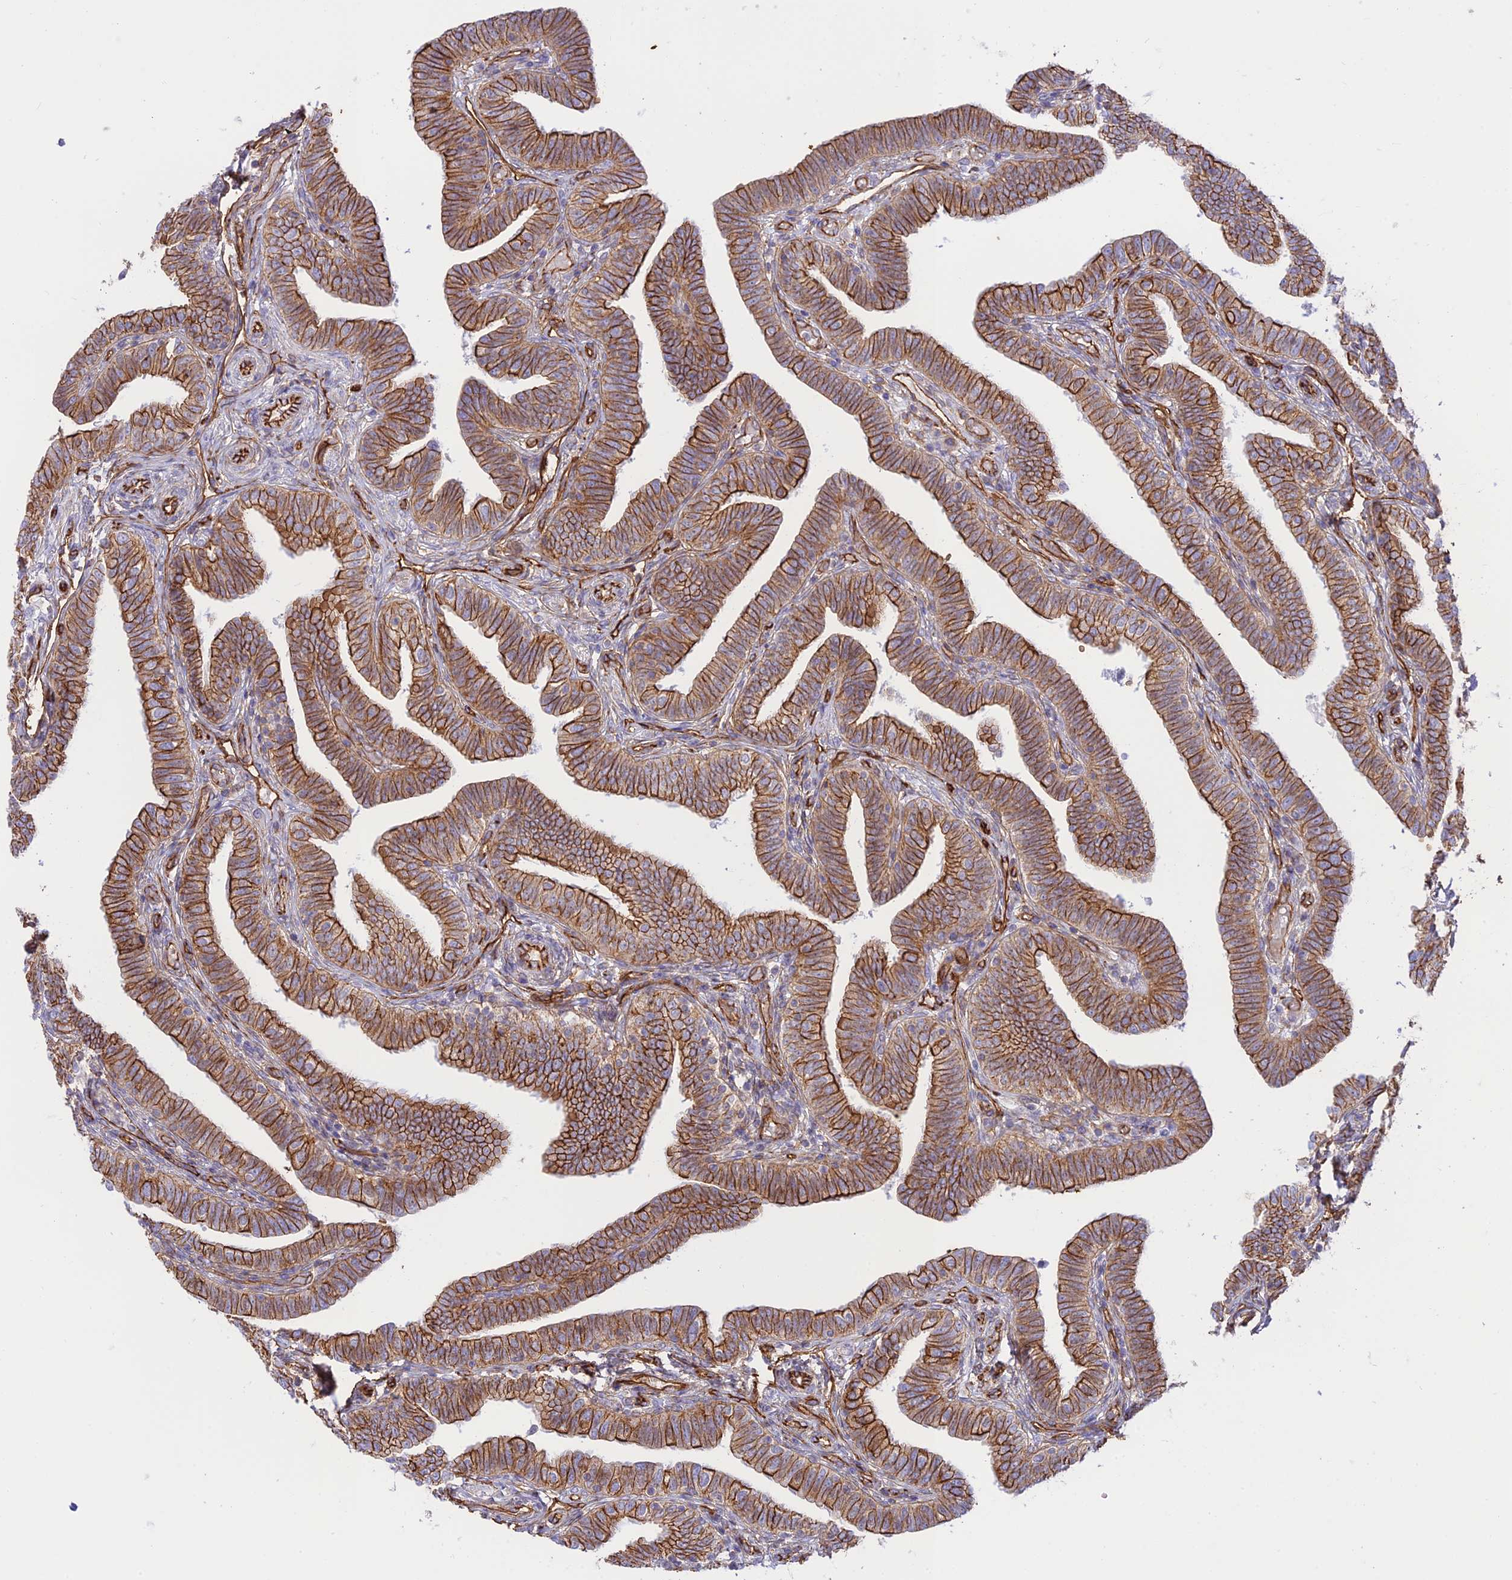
{"staining": {"intensity": "strong", "quantity": ">75%", "location": "cytoplasmic/membranous"}, "tissue": "fallopian tube", "cell_type": "Glandular cells", "image_type": "normal", "snomed": [{"axis": "morphology", "description": "Normal tissue, NOS"}, {"axis": "topography", "description": "Fallopian tube"}], "caption": "Protein analysis of unremarkable fallopian tube reveals strong cytoplasmic/membranous expression in about >75% of glandular cells.", "gene": "YPEL5", "patient": {"sex": "female", "age": 39}}